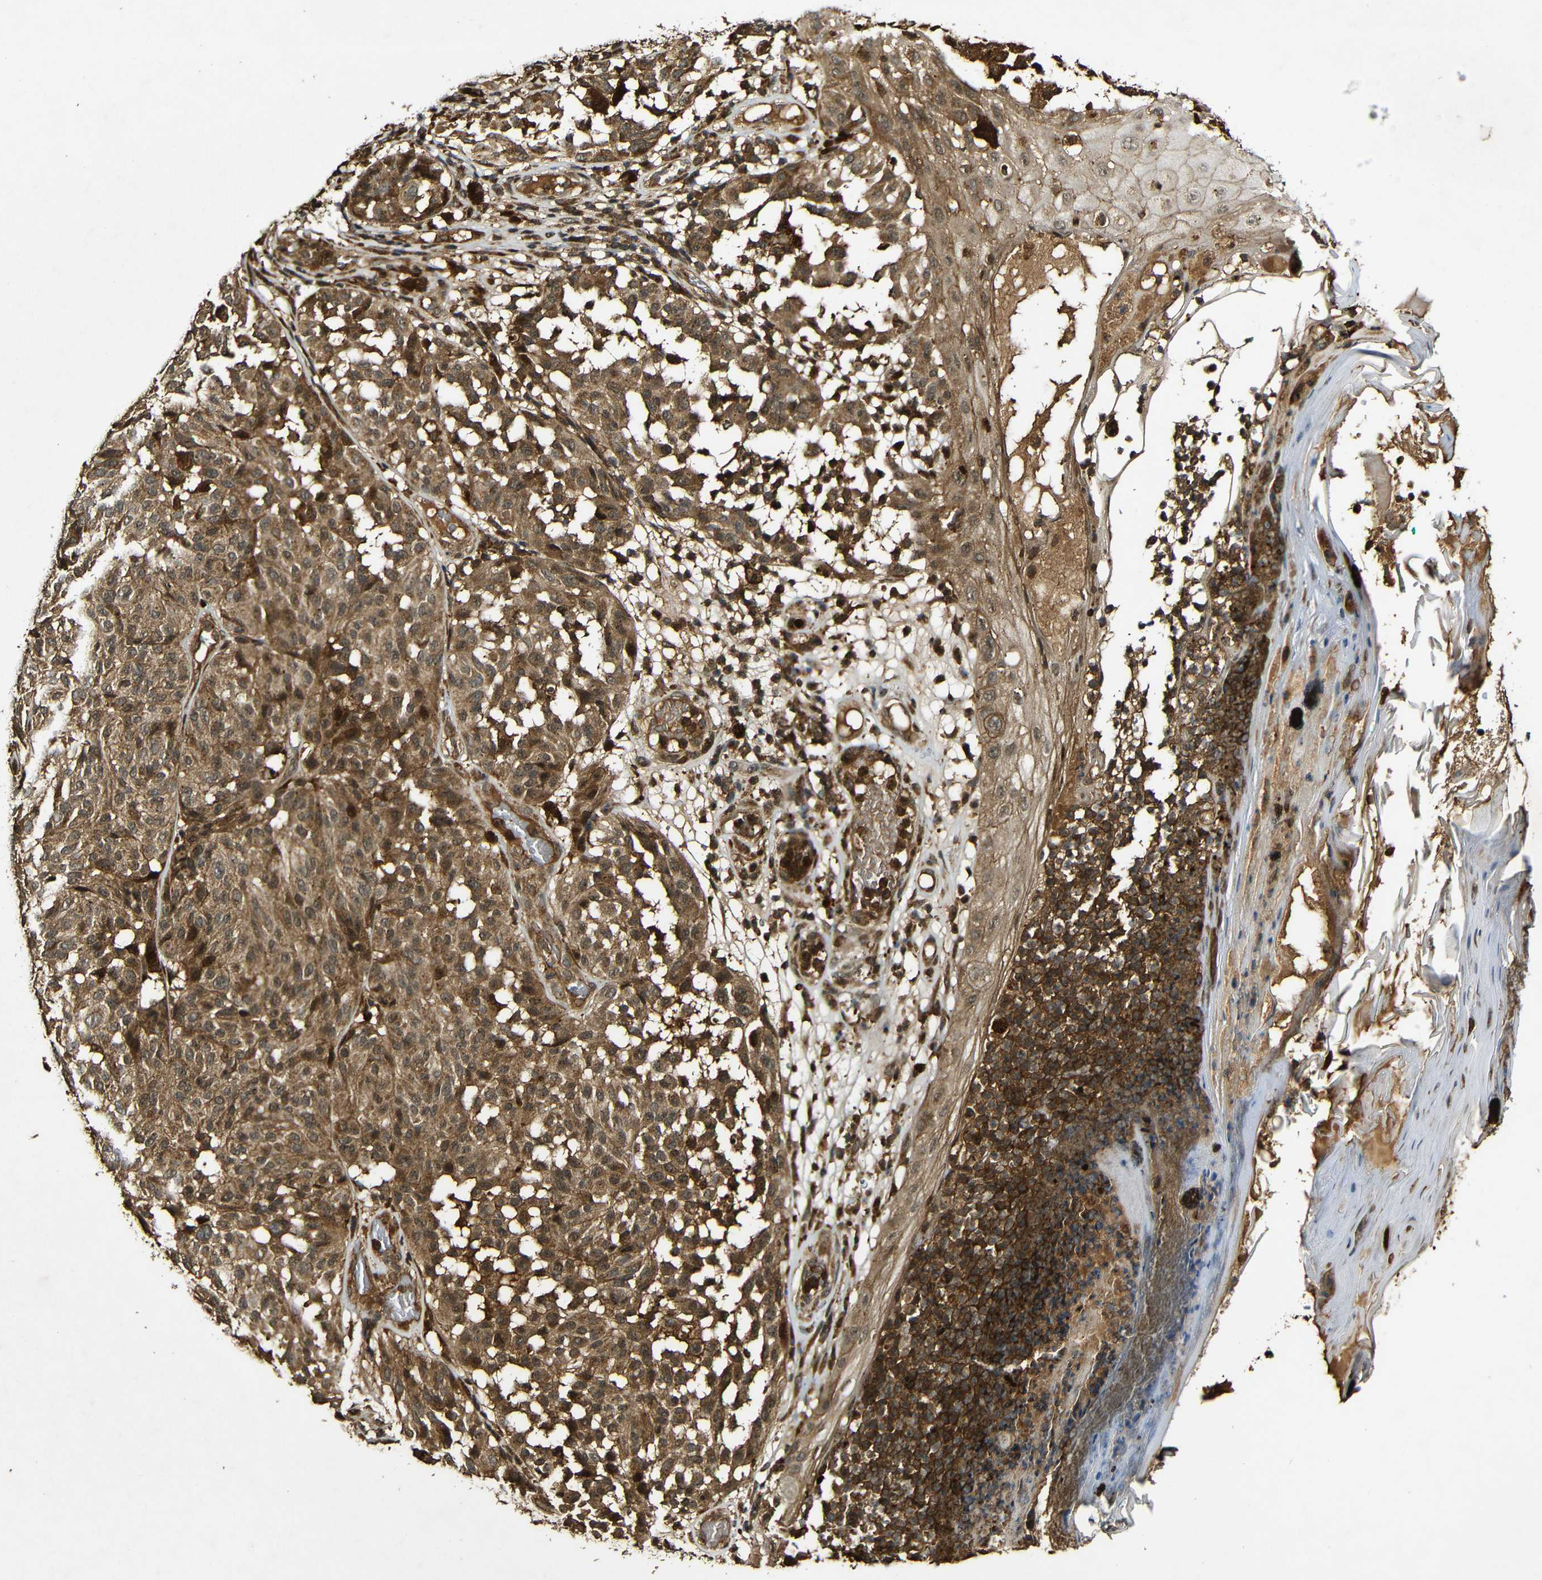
{"staining": {"intensity": "moderate", "quantity": ">75%", "location": "cytoplasmic/membranous"}, "tissue": "melanoma", "cell_type": "Tumor cells", "image_type": "cancer", "snomed": [{"axis": "morphology", "description": "Malignant melanoma, NOS"}, {"axis": "topography", "description": "Skin"}], "caption": "Immunohistochemistry histopathology image of neoplastic tissue: human malignant melanoma stained using immunohistochemistry shows medium levels of moderate protein expression localized specifically in the cytoplasmic/membranous of tumor cells, appearing as a cytoplasmic/membranous brown color.", "gene": "CASP8", "patient": {"sex": "female", "age": 46}}